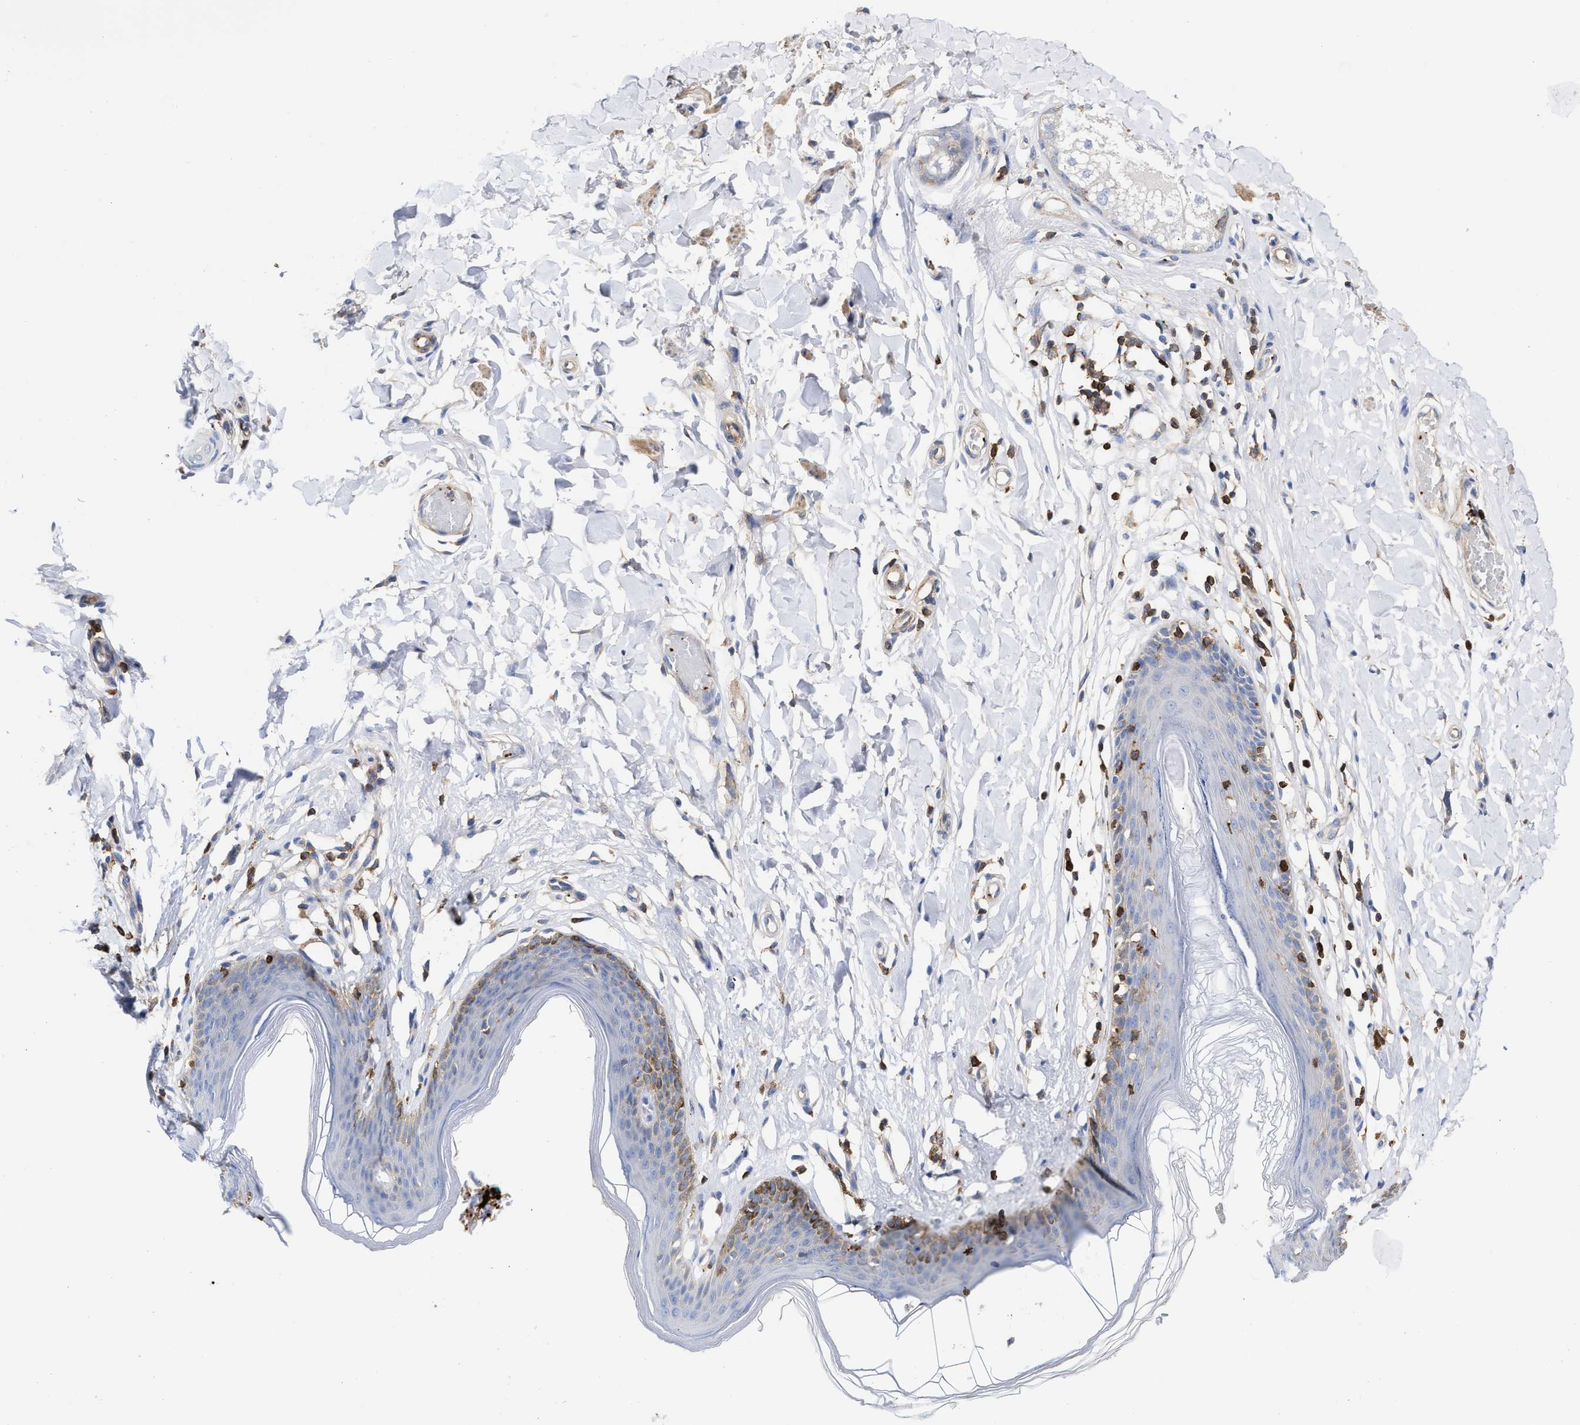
{"staining": {"intensity": "weak", "quantity": "<25%", "location": "cytoplasmic/membranous"}, "tissue": "skin", "cell_type": "Epidermal cells", "image_type": "normal", "snomed": [{"axis": "morphology", "description": "Normal tissue, NOS"}, {"axis": "topography", "description": "Vulva"}], "caption": "The micrograph displays no staining of epidermal cells in normal skin. (DAB (3,3'-diaminobenzidine) immunohistochemistry (IHC), high magnification).", "gene": "HS3ST5", "patient": {"sex": "female", "age": 66}}